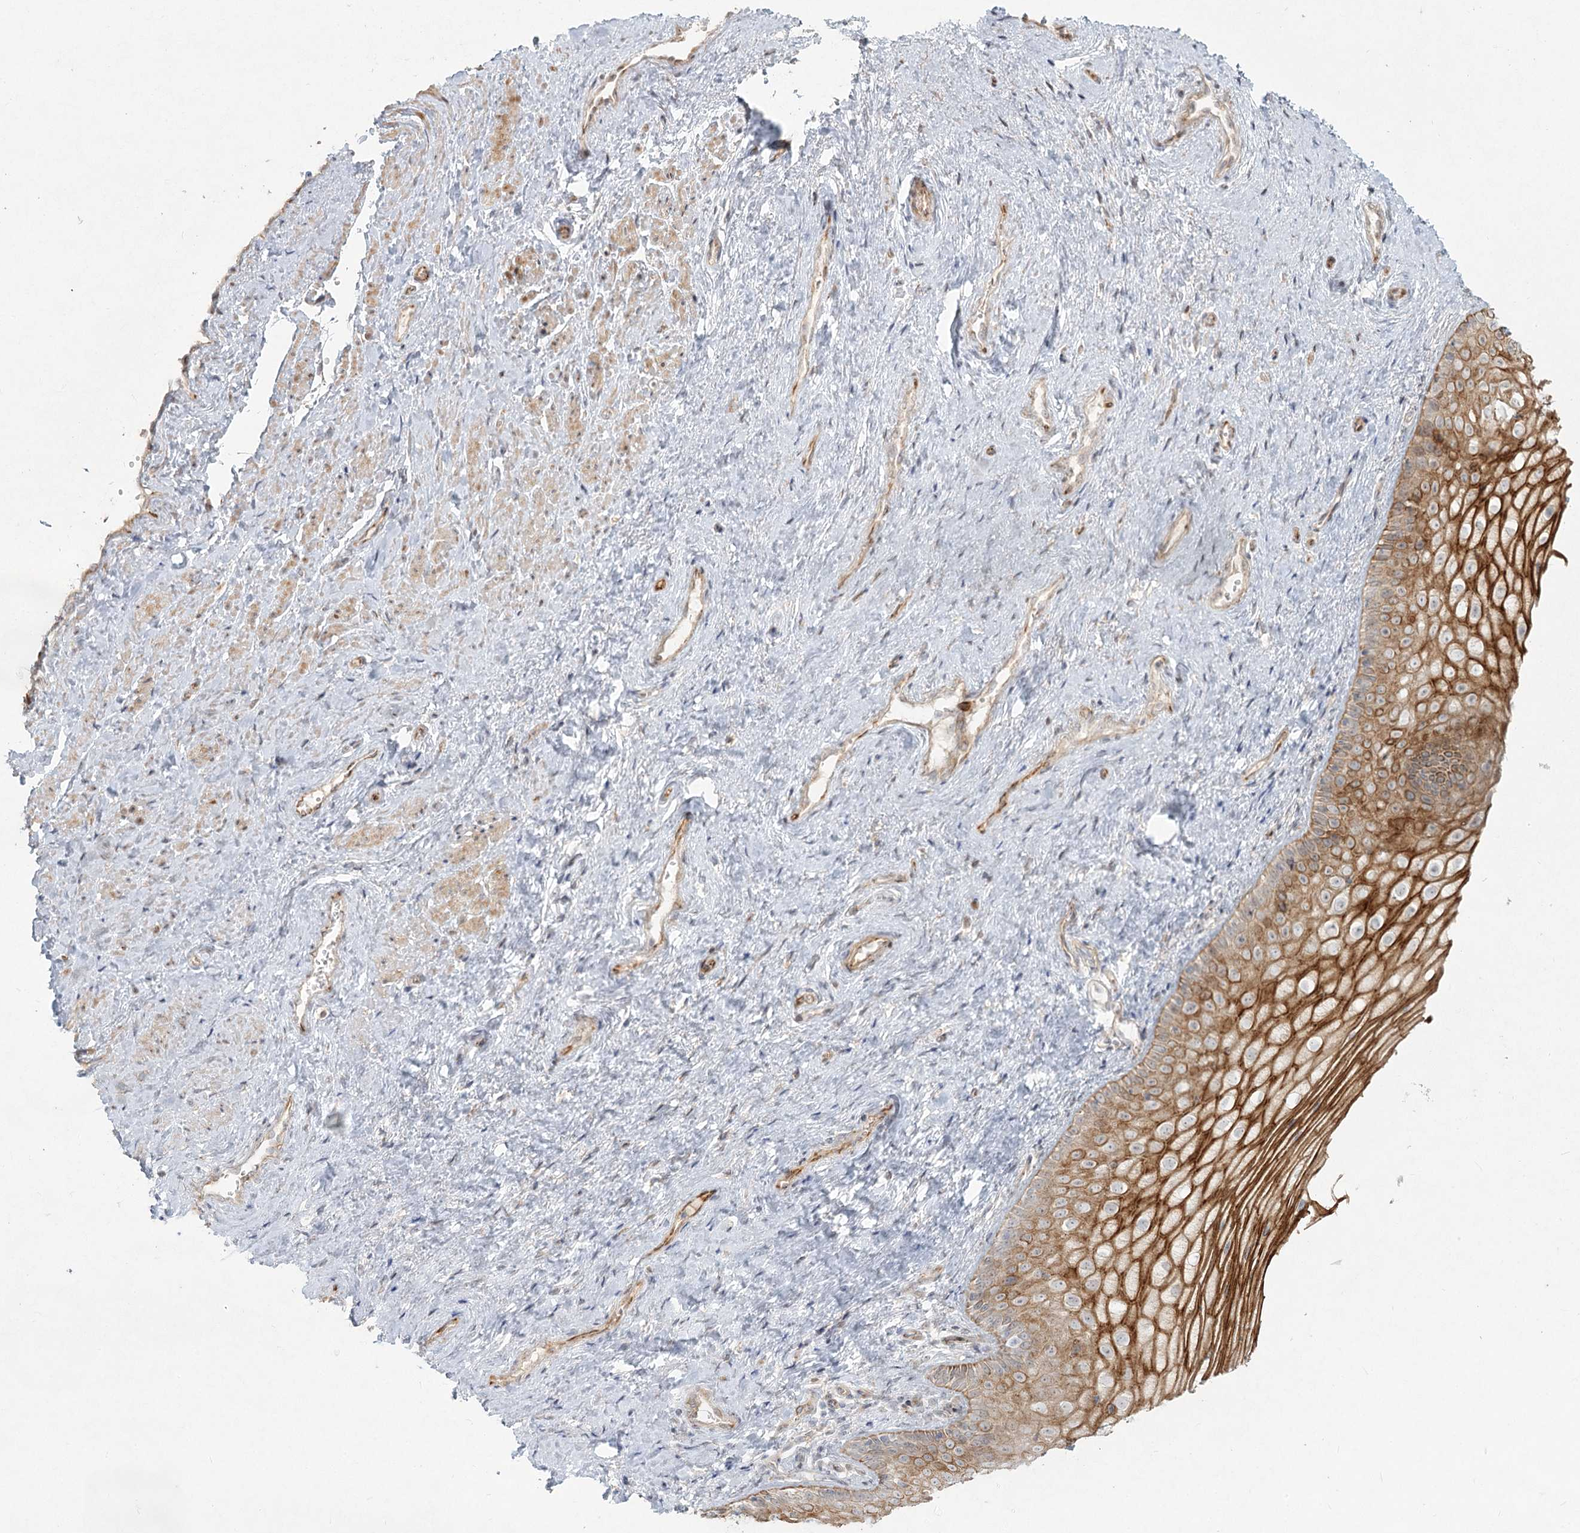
{"staining": {"intensity": "strong", "quantity": ">75%", "location": "cytoplasmic/membranous"}, "tissue": "vagina", "cell_type": "Squamous epithelial cells", "image_type": "normal", "snomed": [{"axis": "morphology", "description": "Normal tissue, NOS"}, {"axis": "topography", "description": "Vagina"}], "caption": "A brown stain labels strong cytoplasmic/membranous expression of a protein in squamous epithelial cells of unremarkable human vagina. (DAB IHC, brown staining for protein, blue staining for nuclei).", "gene": "LRP2BP", "patient": {"sex": "female", "age": 46}}